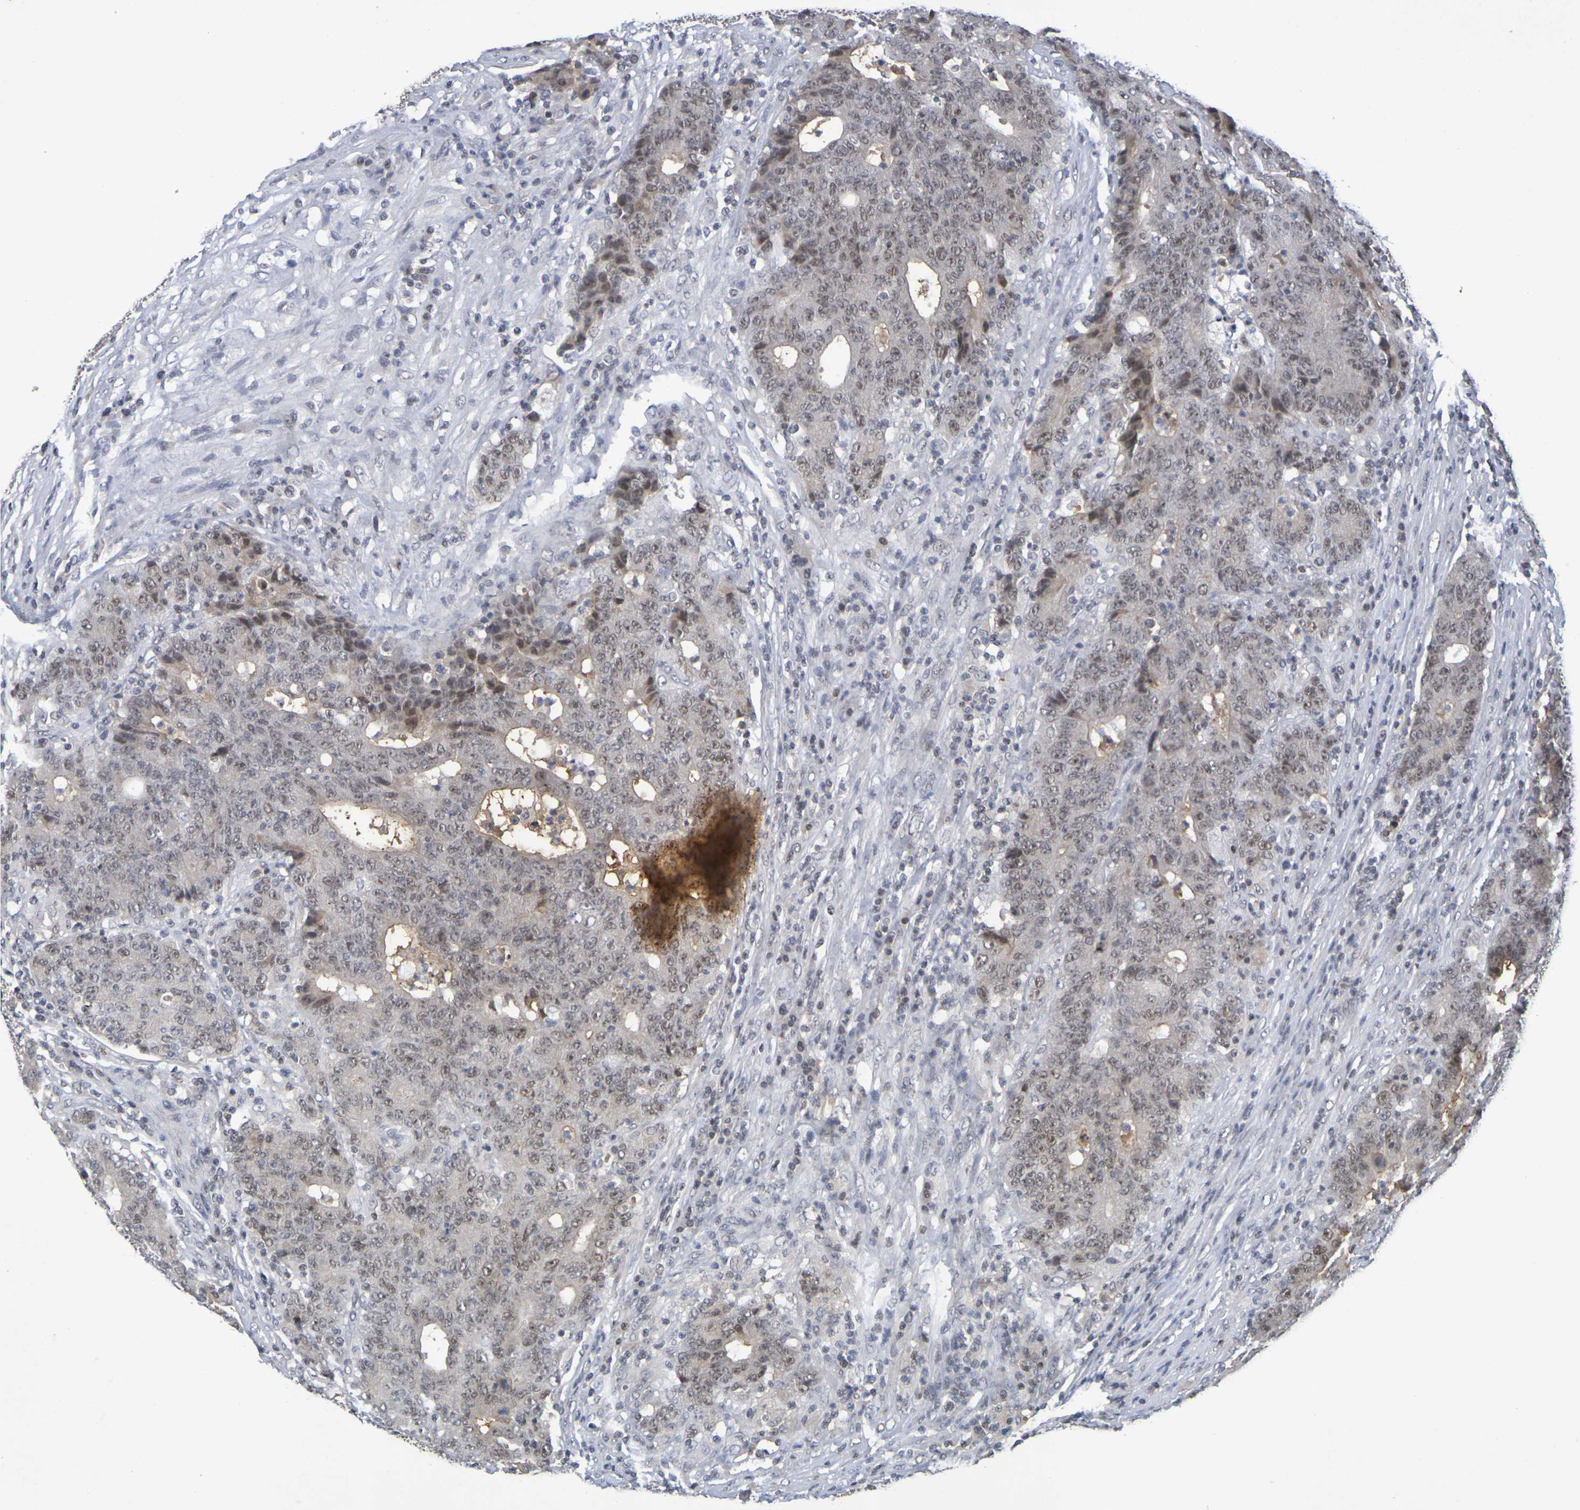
{"staining": {"intensity": "moderate", "quantity": ">75%", "location": "nuclear"}, "tissue": "colorectal cancer", "cell_type": "Tumor cells", "image_type": "cancer", "snomed": [{"axis": "morphology", "description": "Normal tissue, NOS"}, {"axis": "morphology", "description": "Adenocarcinoma, NOS"}, {"axis": "topography", "description": "Colon"}], "caption": "The photomicrograph exhibits staining of colorectal cancer (adenocarcinoma), revealing moderate nuclear protein staining (brown color) within tumor cells.", "gene": "TERF2", "patient": {"sex": "female", "age": 75}}